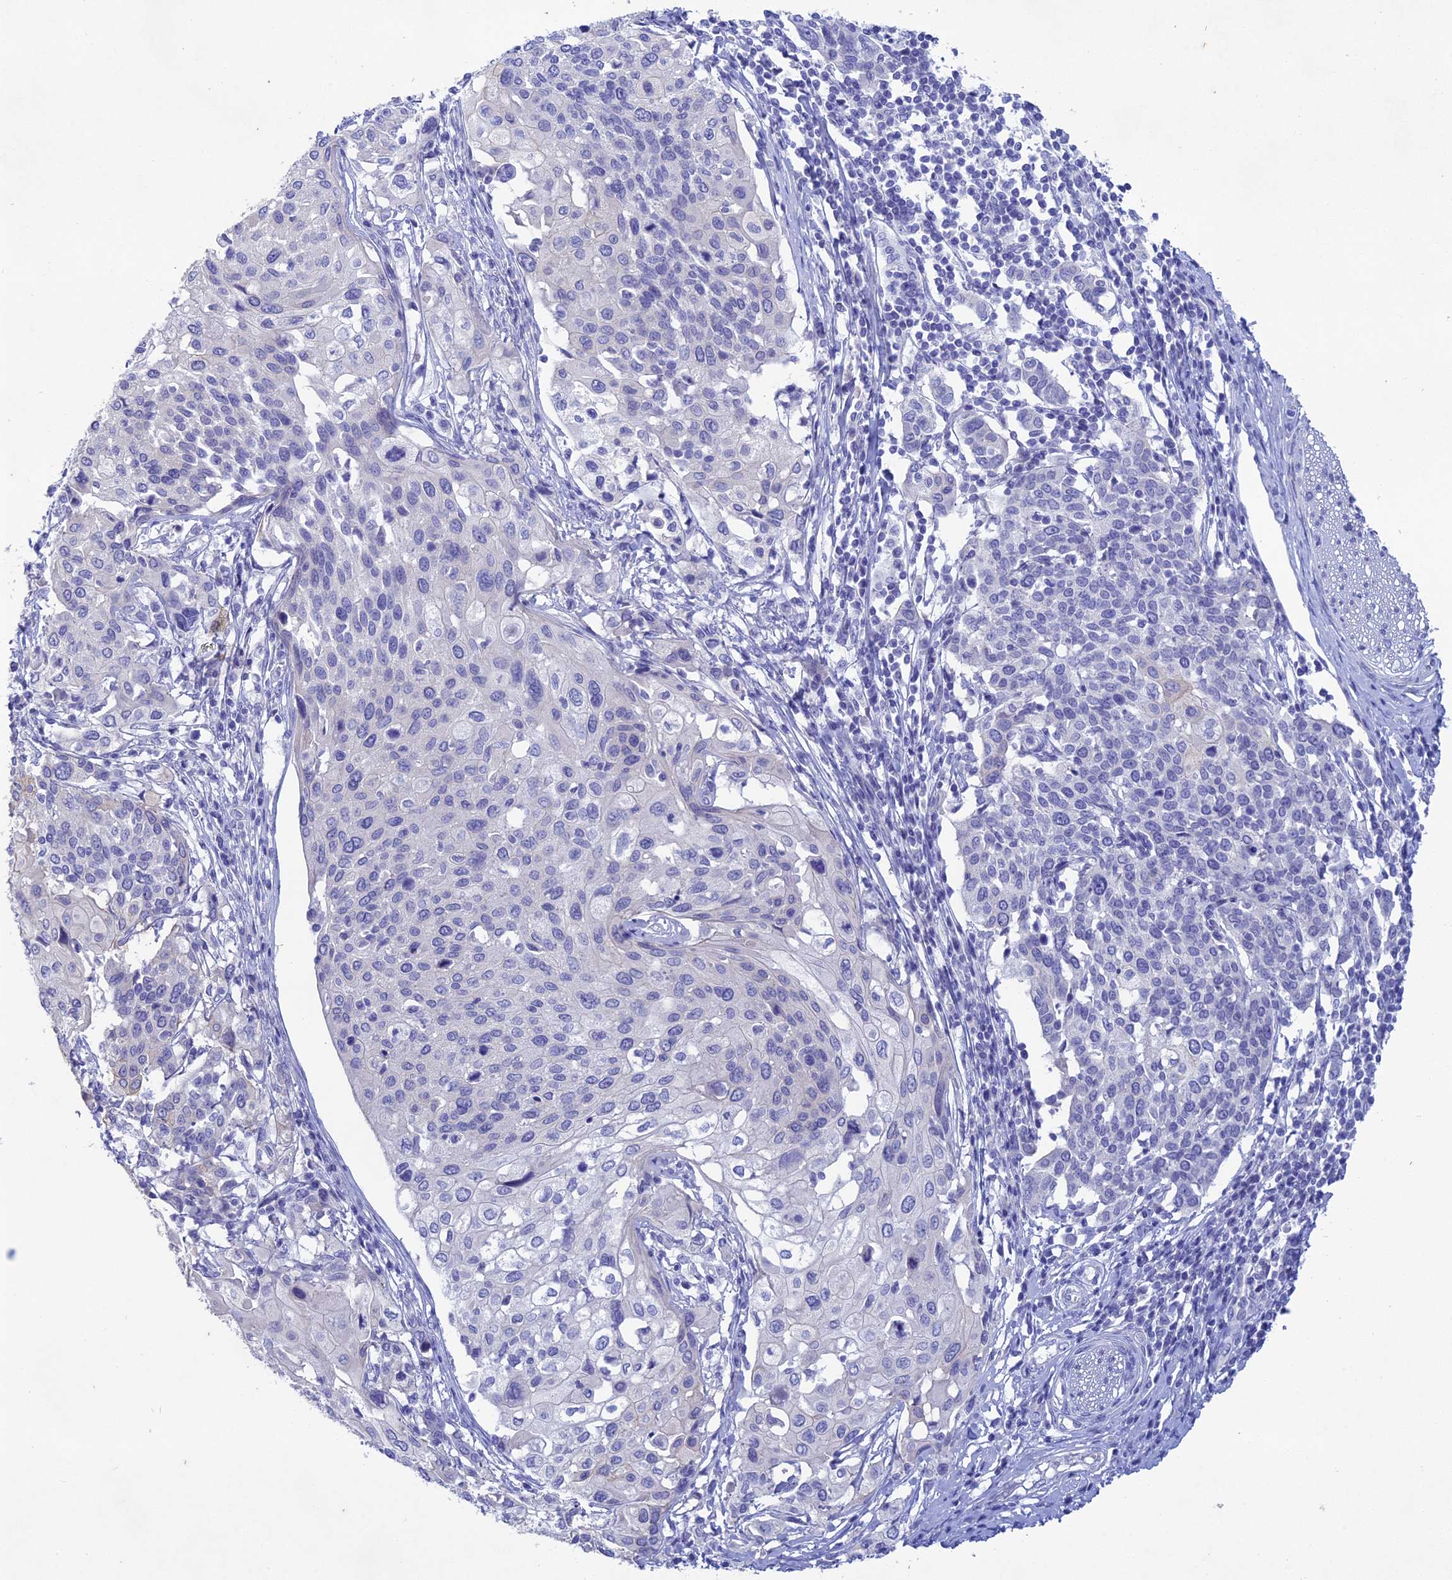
{"staining": {"intensity": "negative", "quantity": "none", "location": "none"}, "tissue": "cervical cancer", "cell_type": "Tumor cells", "image_type": "cancer", "snomed": [{"axis": "morphology", "description": "Squamous cell carcinoma, NOS"}, {"axis": "topography", "description": "Cervix"}], "caption": "The immunohistochemistry (IHC) image has no significant staining in tumor cells of cervical squamous cell carcinoma tissue.", "gene": "BTBD19", "patient": {"sex": "female", "age": 44}}